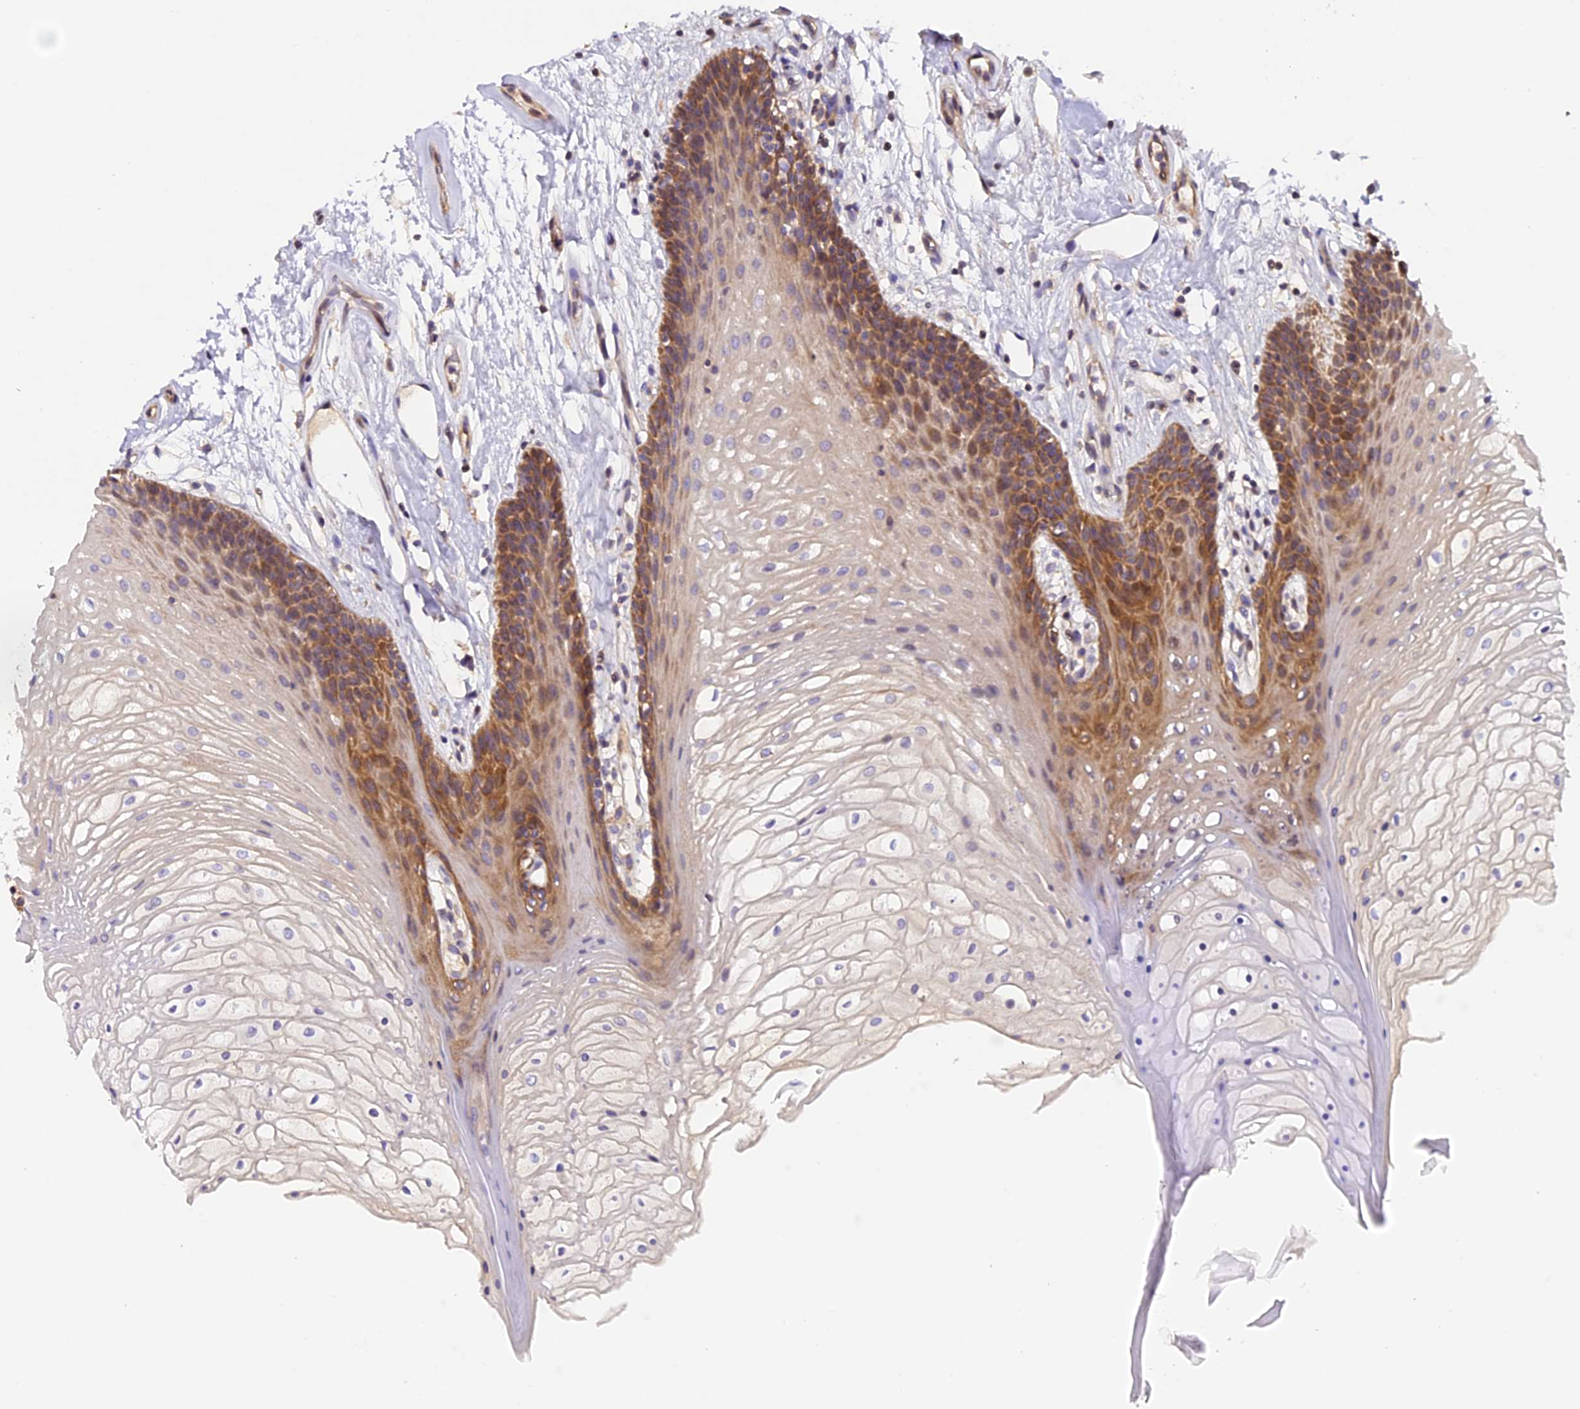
{"staining": {"intensity": "moderate", "quantity": "<25%", "location": "cytoplasmic/membranous"}, "tissue": "oral mucosa", "cell_type": "Squamous epithelial cells", "image_type": "normal", "snomed": [{"axis": "morphology", "description": "Normal tissue, NOS"}, {"axis": "topography", "description": "Oral tissue"}], "caption": "Immunohistochemistry image of normal oral mucosa: oral mucosa stained using immunohistochemistry (IHC) exhibits low levels of moderate protein expression localized specifically in the cytoplasmic/membranous of squamous epithelial cells, appearing as a cytoplasmic/membranous brown color.", "gene": "FAM98C", "patient": {"sex": "female", "age": 80}}